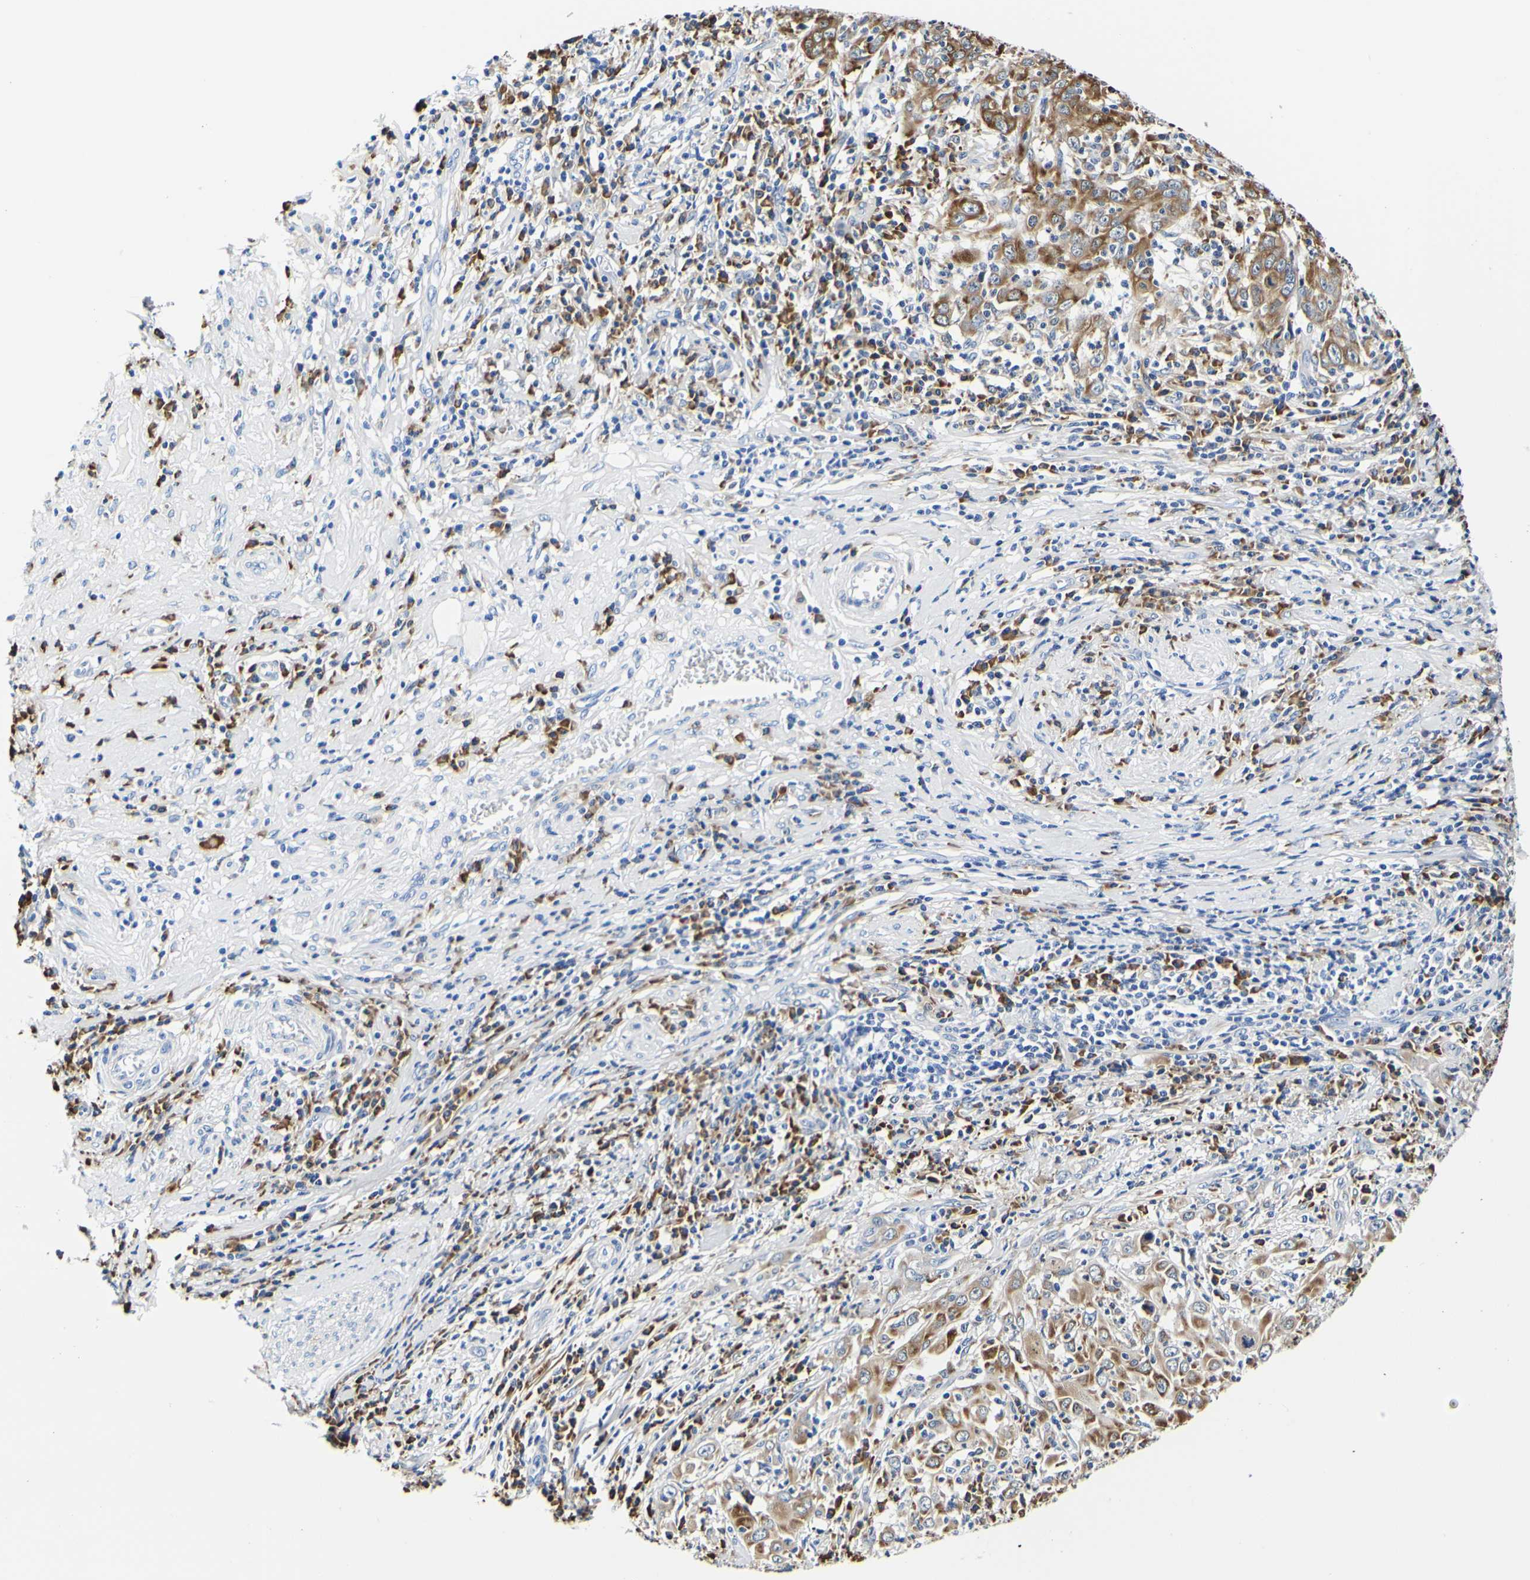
{"staining": {"intensity": "weak", "quantity": ">75%", "location": "cytoplasmic/membranous"}, "tissue": "cervical cancer", "cell_type": "Tumor cells", "image_type": "cancer", "snomed": [{"axis": "morphology", "description": "Squamous cell carcinoma, NOS"}, {"axis": "topography", "description": "Cervix"}], "caption": "DAB (3,3'-diaminobenzidine) immunohistochemical staining of human cervical squamous cell carcinoma demonstrates weak cytoplasmic/membranous protein staining in approximately >75% of tumor cells.", "gene": "P4HB", "patient": {"sex": "female", "age": 46}}